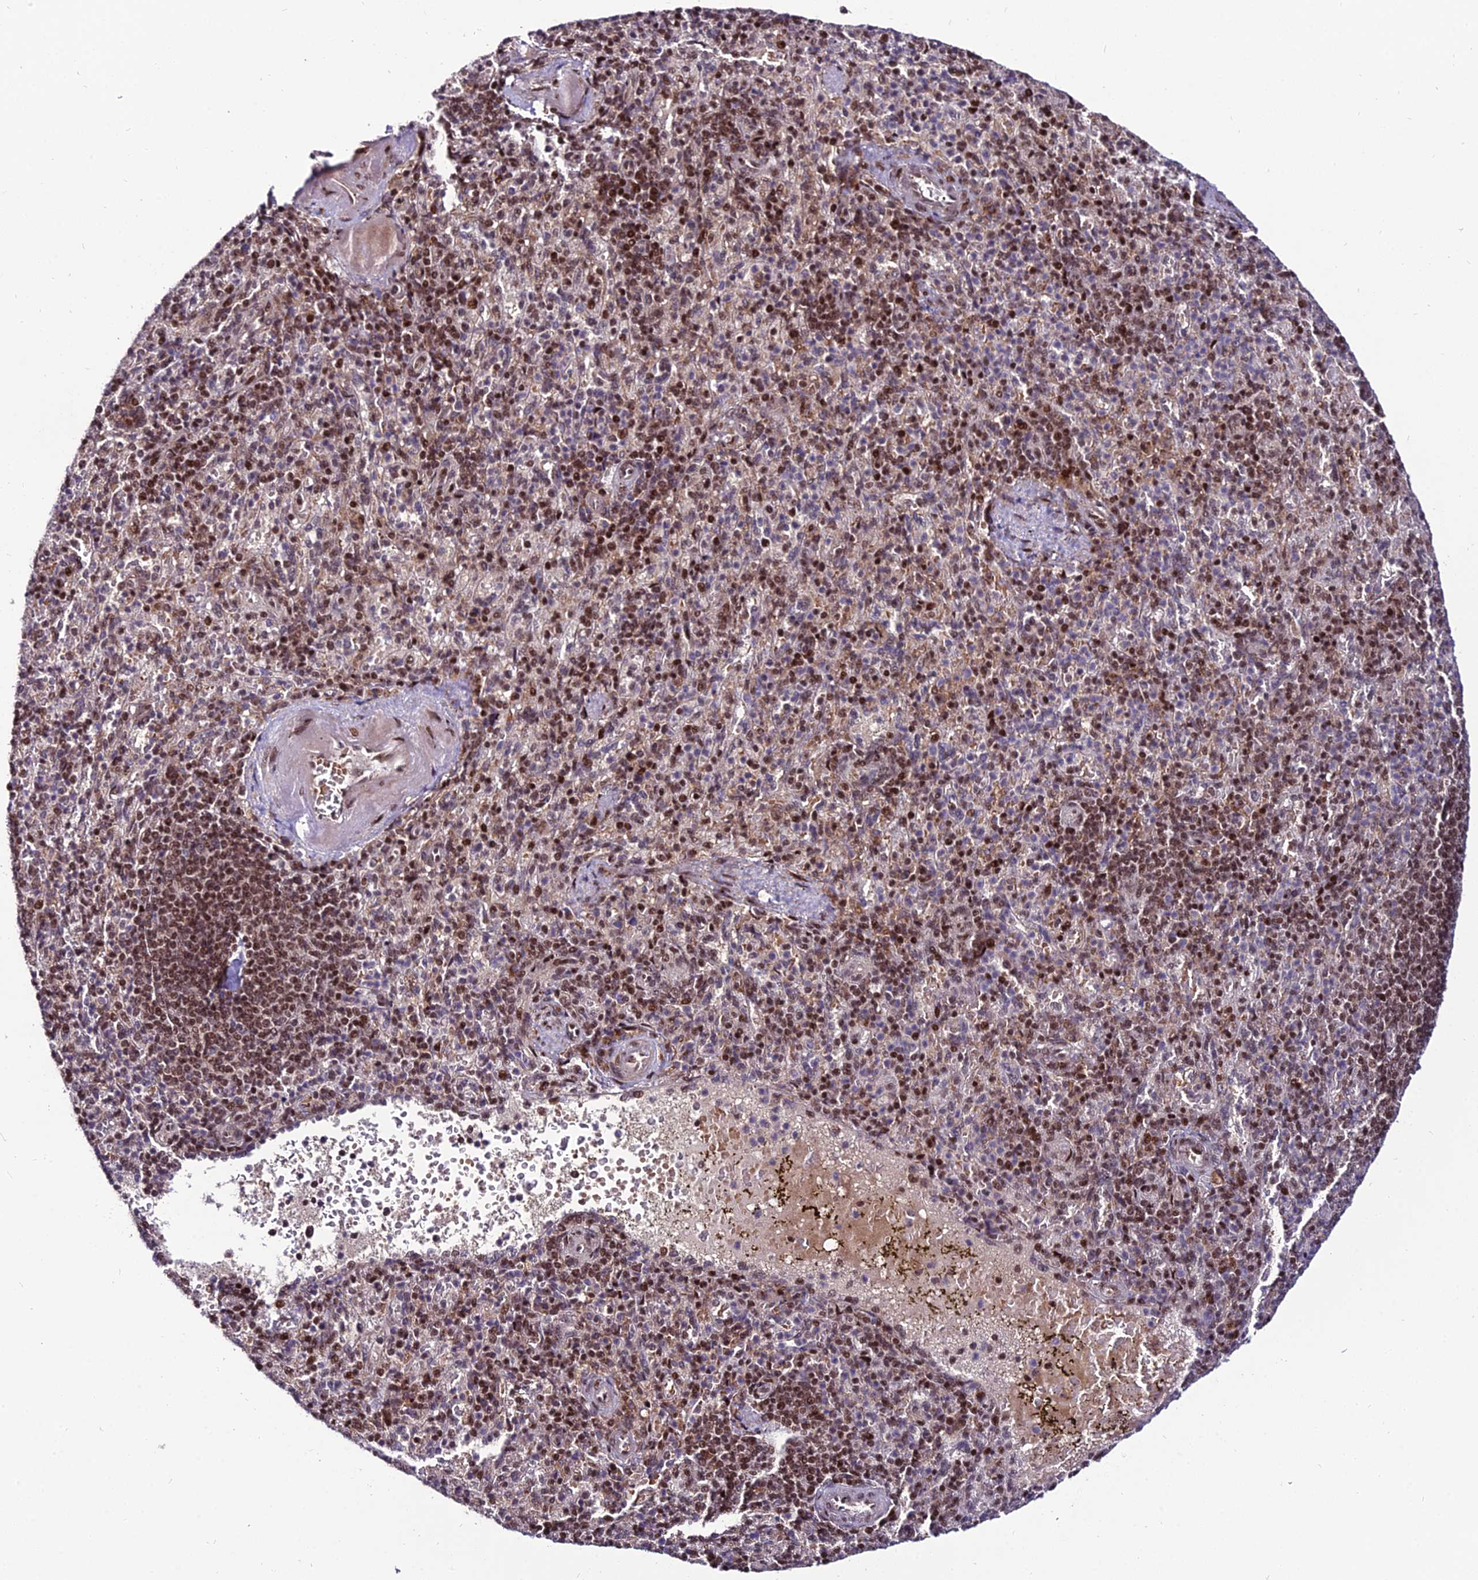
{"staining": {"intensity": "moderate", "quantity": "25%-75%", "location": "nuclear"}, "tissue": "spleen", "cell_type": "Cells in red pulp", "image_type": "normal", "snomed": [{"axis": "morphology", "description": "Normal tissue, NOS"}, {"axis": "topography", "description": "Spleen"}], "caption": "The immunohistochemical stain shows moderate nuclear positivity in cells in red pulp of unremarkable spleen. The staining is performed using DAB (3,3'-diaminobenzidine) brown chromogen to label protein expression. The nuclei are counter-stained blue using hematoxylin.", "gene": "CIB3", "patient": {"sex": "female", "age": 74}}